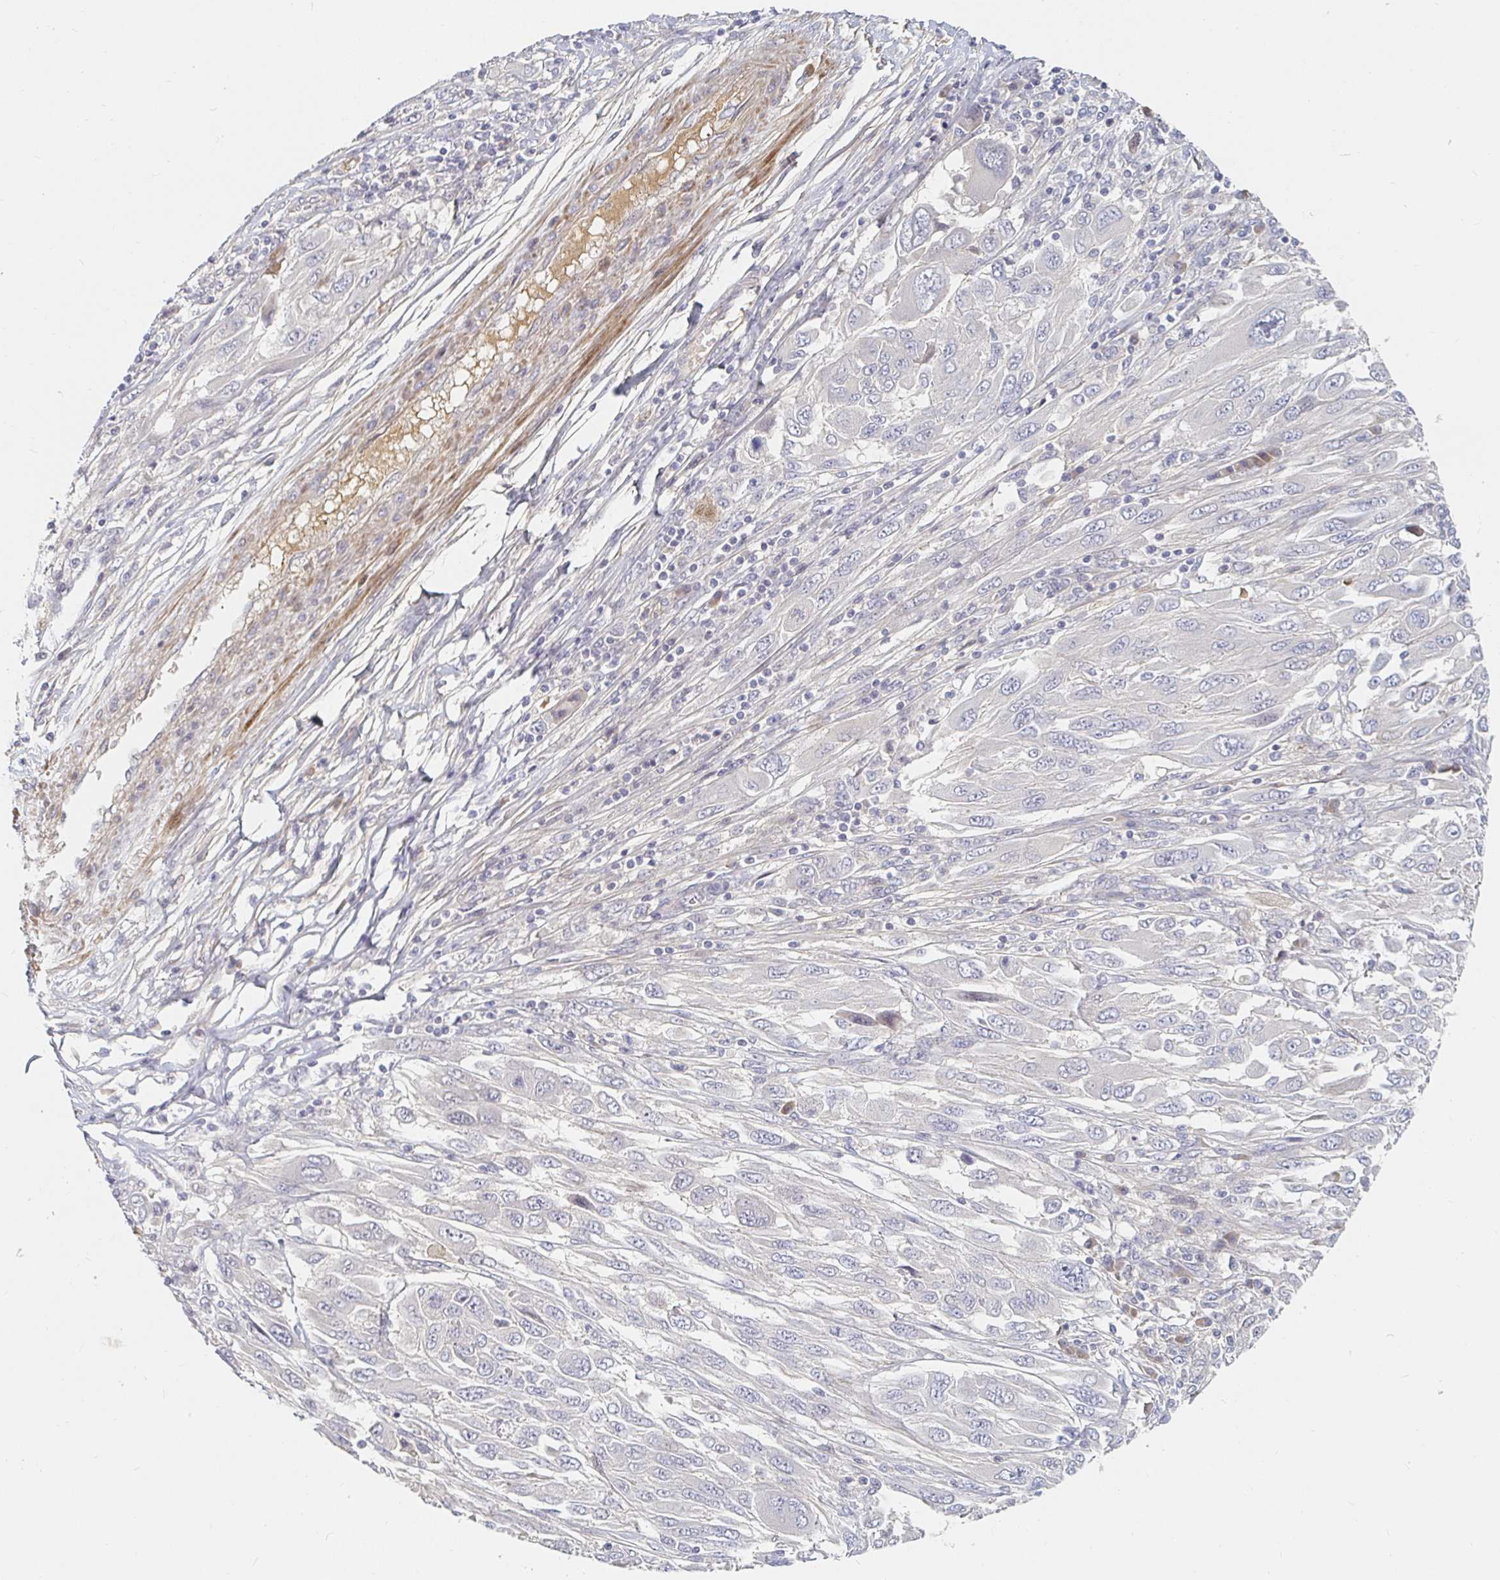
{"staining": {"intensity": "negative", "quantity": "none", "location": "none"}, "tissue": "melanoma", "cell_type": "Tumor cells", "image_type": "cancer", "snomed": [{"axis": "morphology", "description": "Malignant melanoma, NOS"}, {"axis": "topography", "description": "Skin"}], "caption": "This is an immunohistochemistry micrograph of malignant melanoma. There is no expression in tumor cells.", "gene": "NME9", "patient": {"sex": "female", "age": 91}}